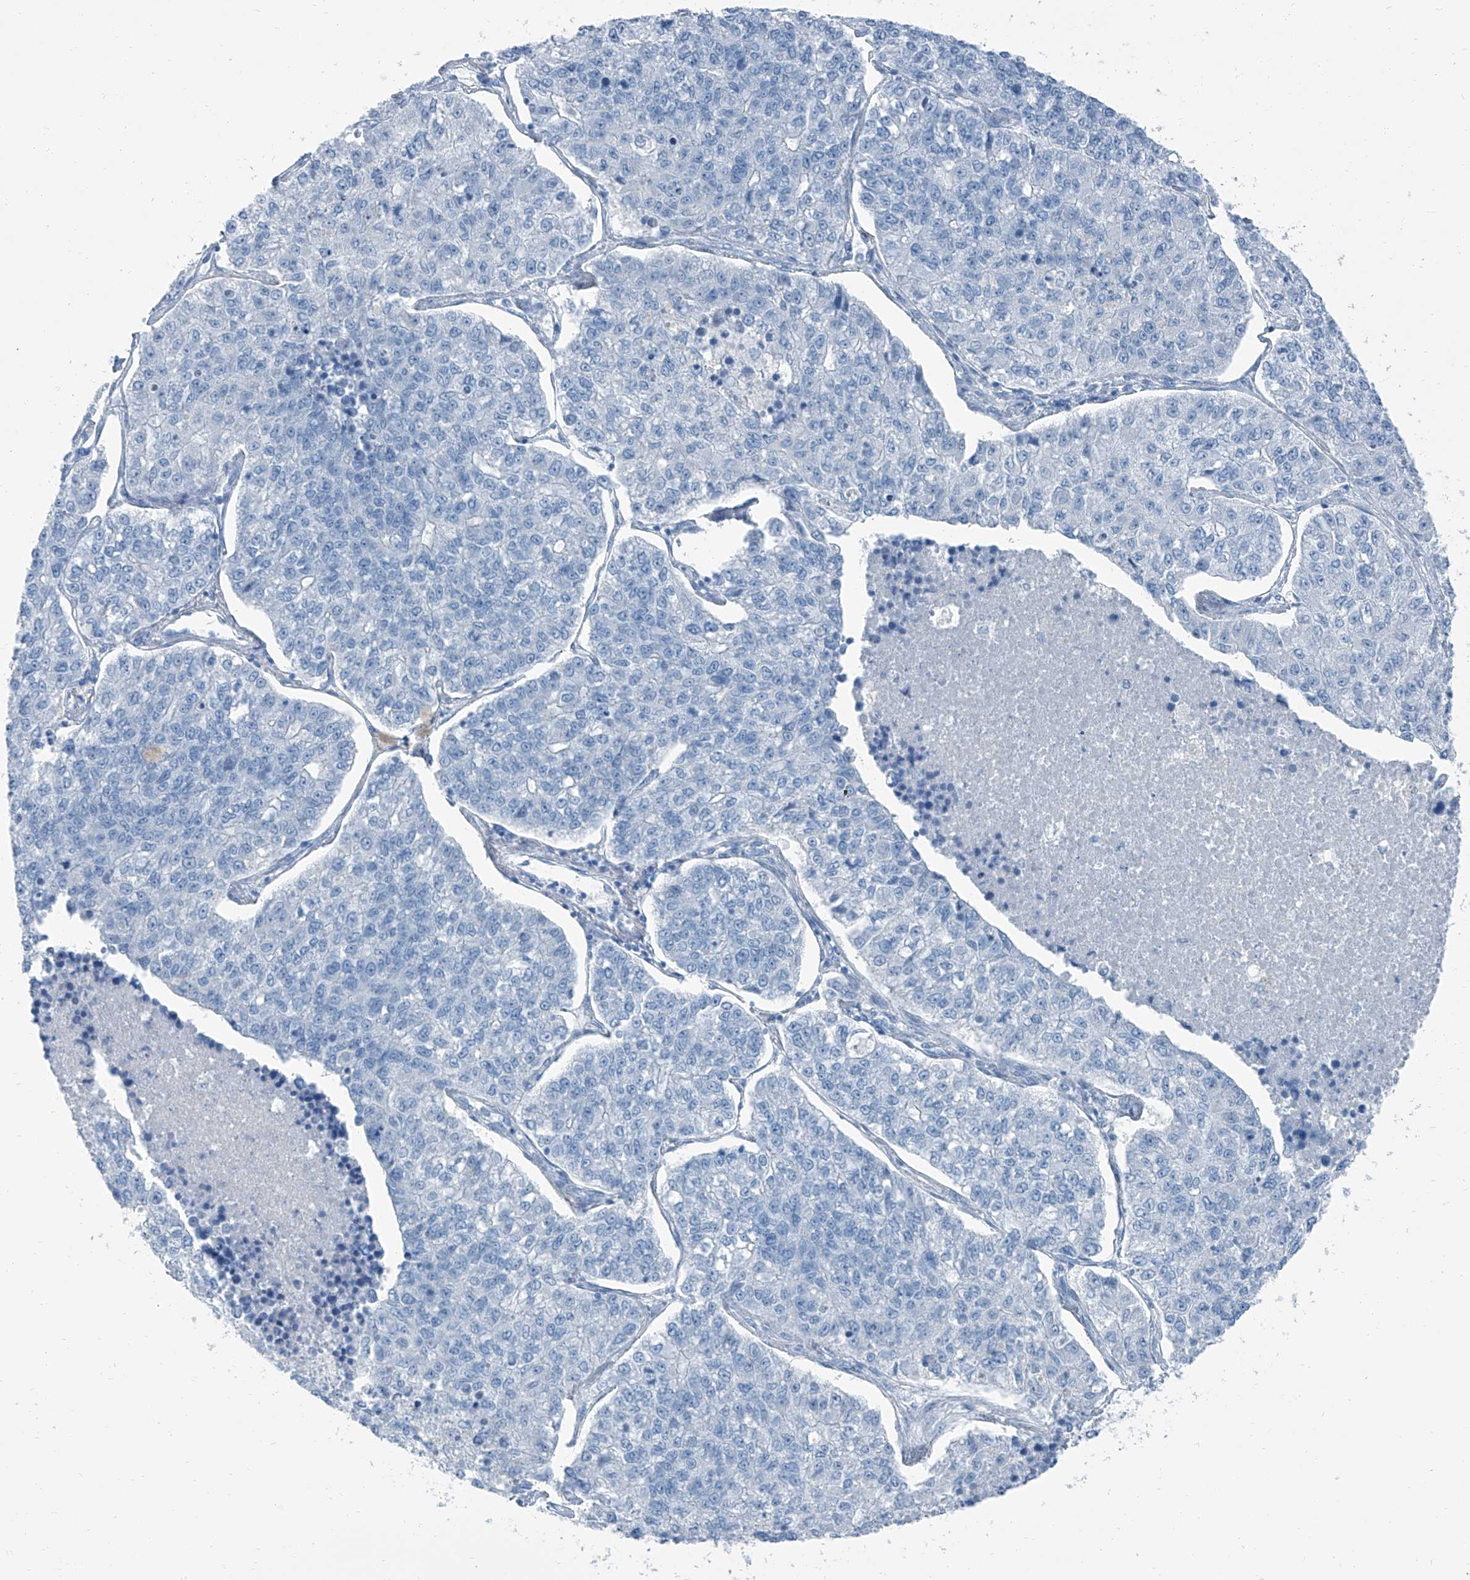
{"staining": {"intensity": "negative", "quantity": "none", "location": "none"}, "tissue": "lung cancer", "cell_type": "Tumor cells", "image_type": "cancer", "snomed": [{"axis": "morphology", "description": "Adenocarcinoma, NOS"}, {"axis": "topography", "description": "Lung"}], "caption": "High power microscopy photomicrograph of an immunohistochemistry (IHC) photomicrograph of lung cancer (adenocarcinoma), revealing no significant expression in tumor cells. Nuclei are stained in blue.", "gene": "RGN", "patient": {"sex": "male", "age": 49}}